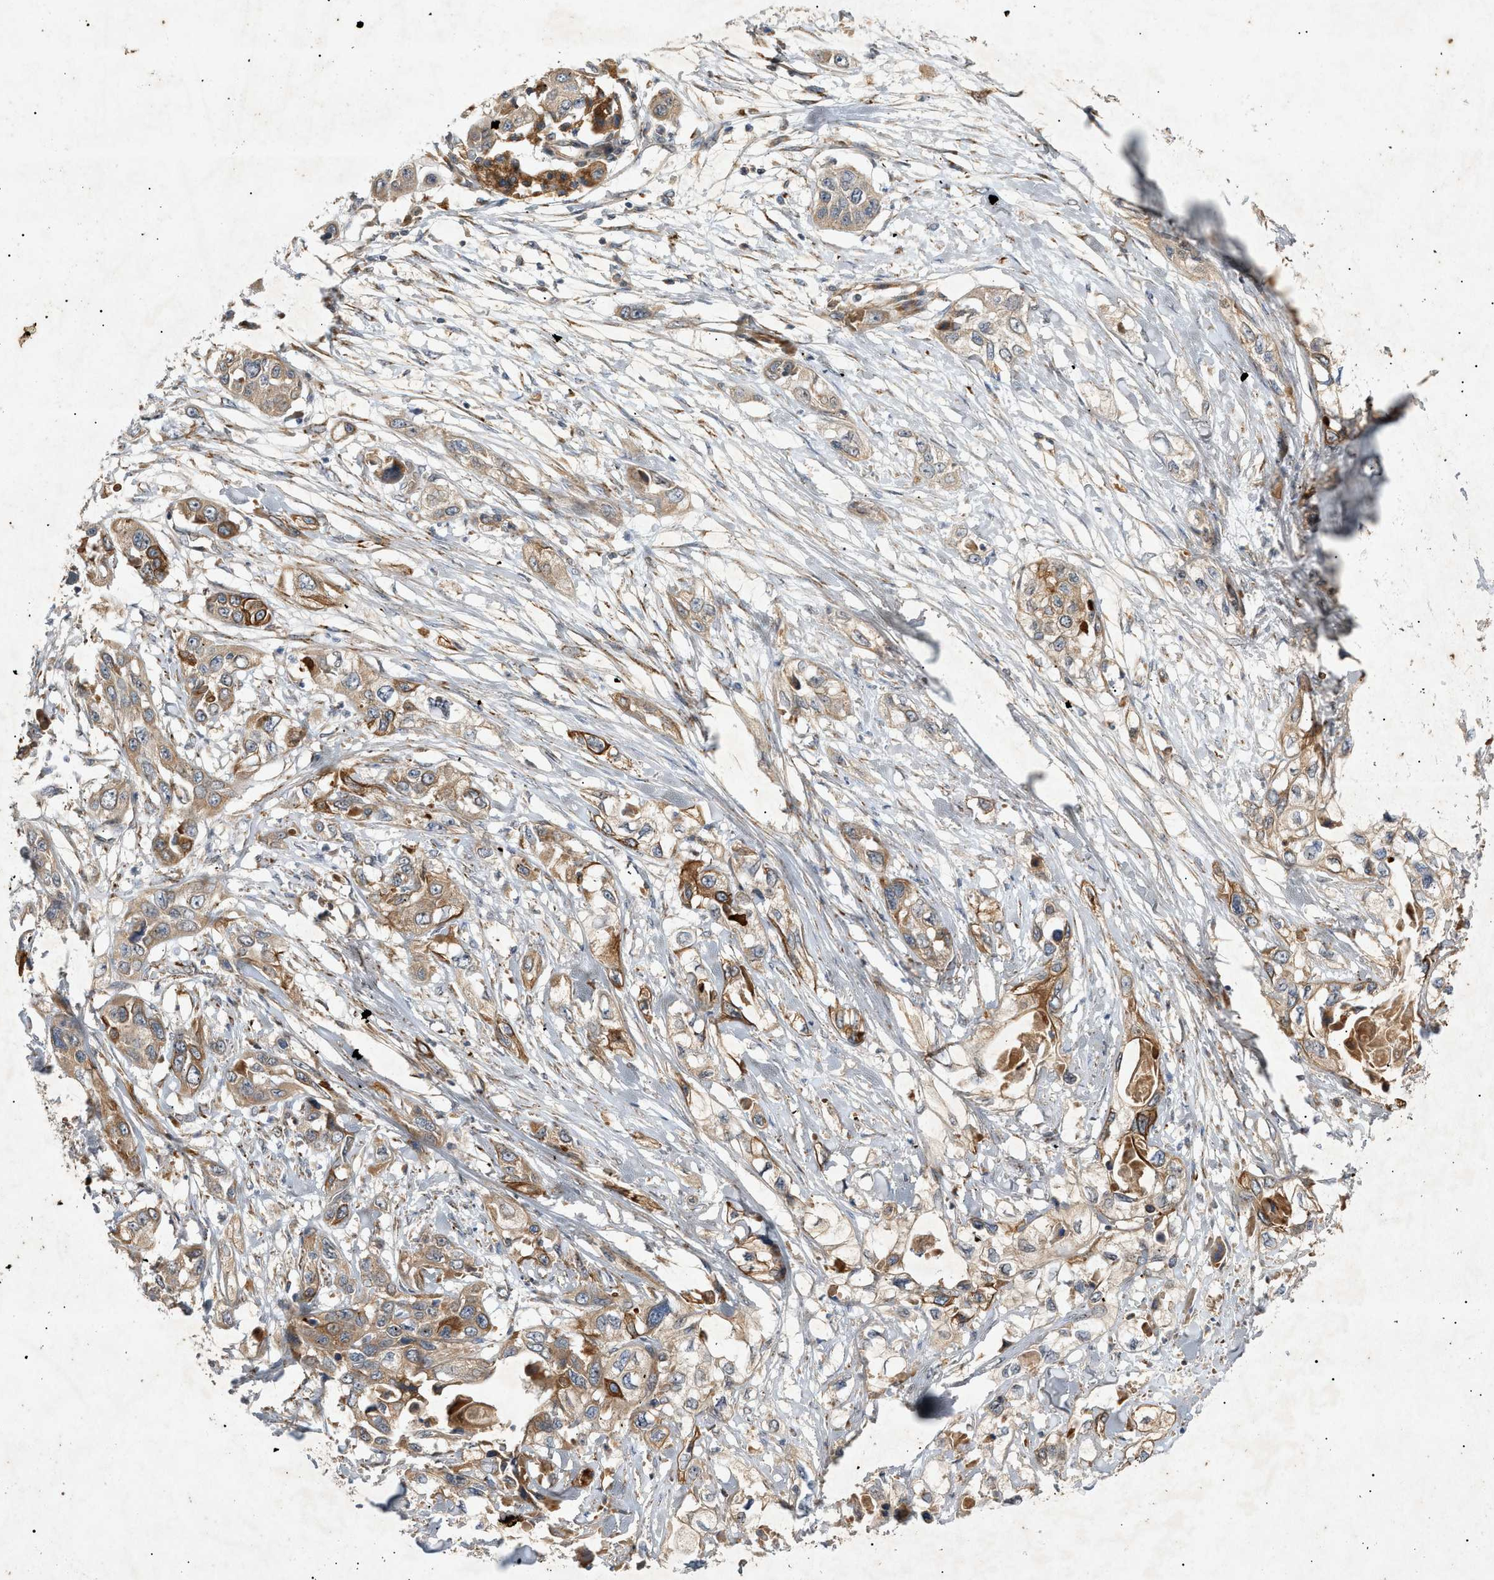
{"staining": {"intensity": "moderate", "quantity": ">75%", "location": "cytoplasmic/membranous"}, "tissue": "pancreatic cancer", "cell_type": "Tumor cells", "image_type": "cancer", "snomed": [{"axis": "morphology", "description": "Adenocarcinoma, NOS"}, {"axis": "topography", "description": "Pancreas"}], "caption": "This image exhibits immunohistochemistry staining of pancreatic cancer, with medium moderate cytoplasmic/membranous positivity in about >75% of tumor cells.", "gene": "MTCH1", "patient": {"sex": "female", "age": 70}}